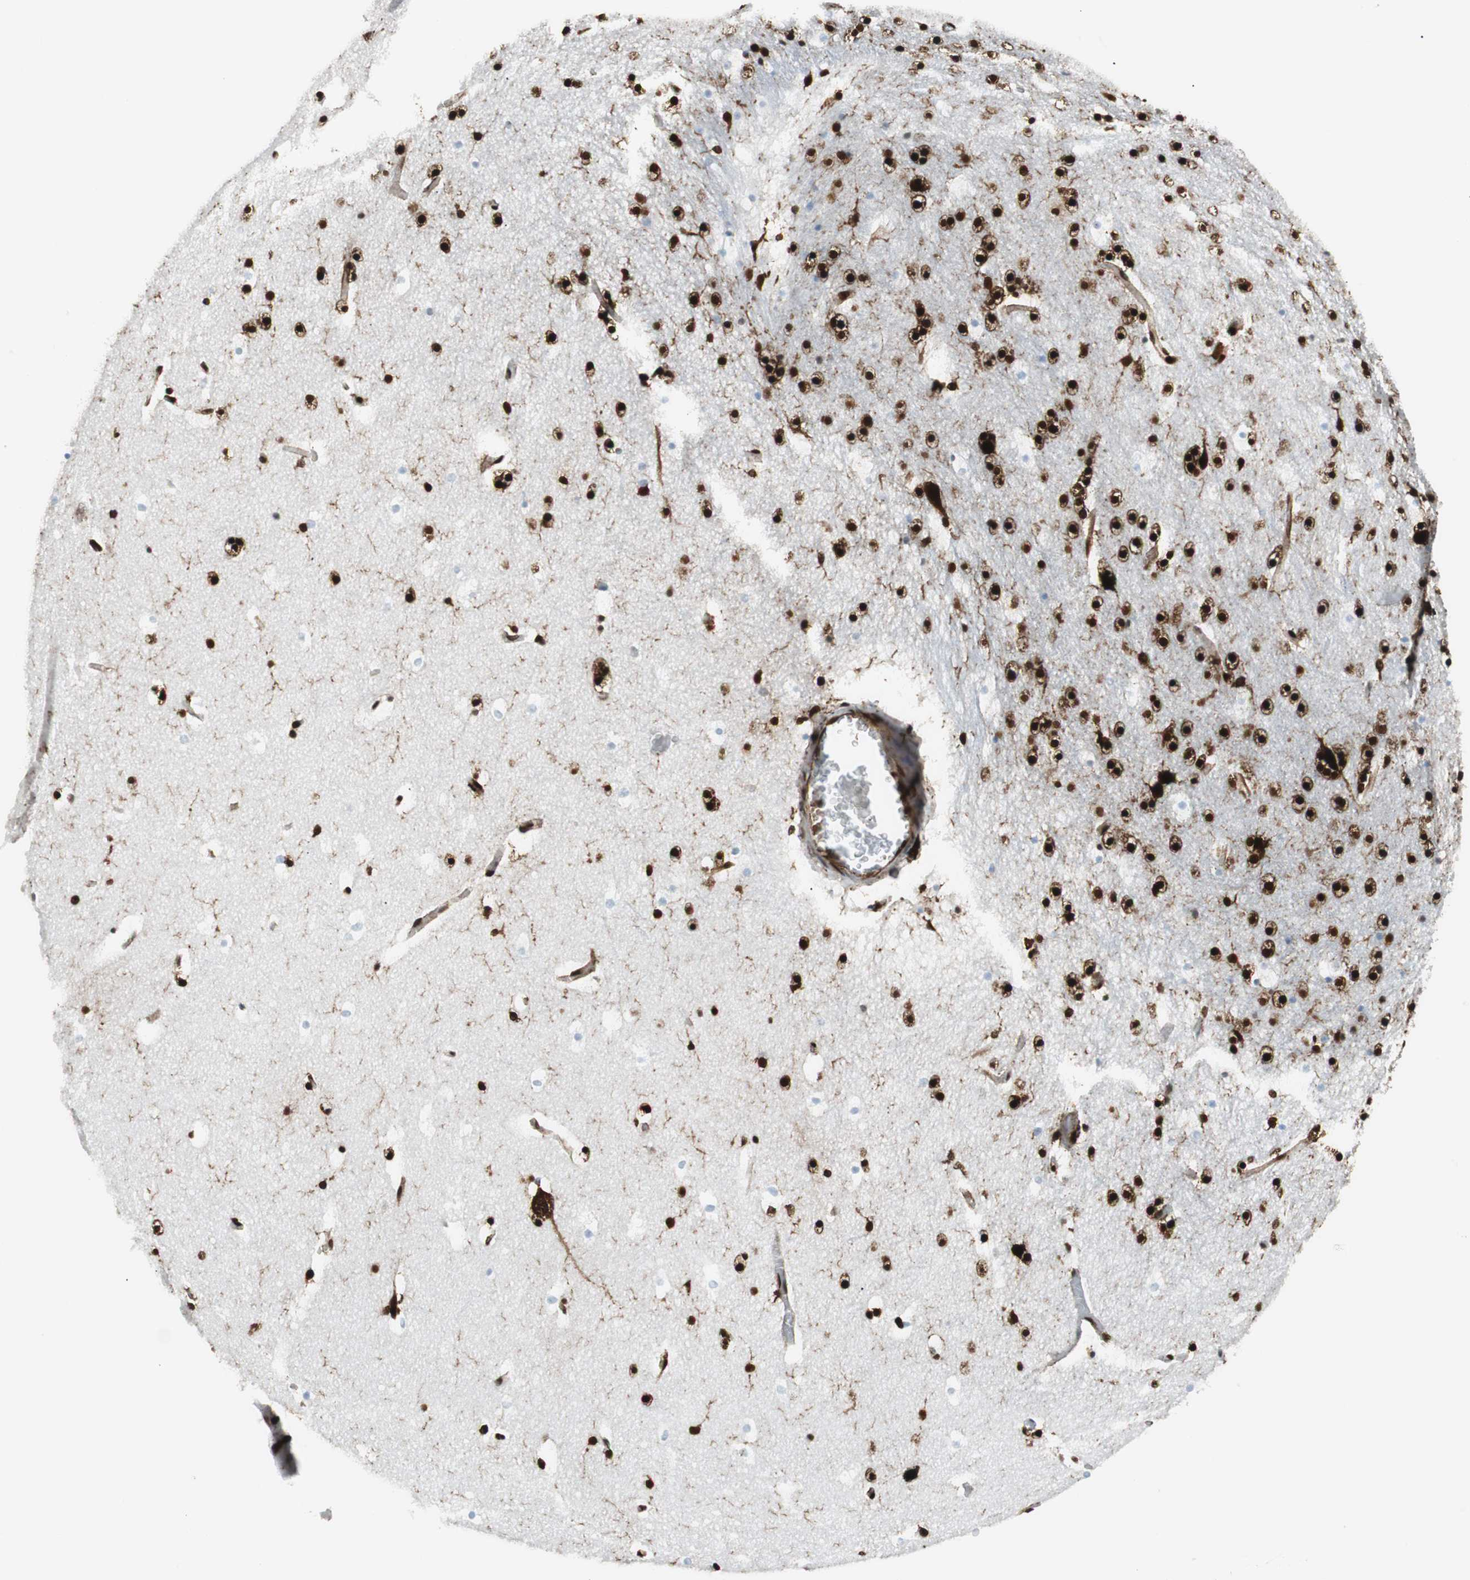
{"staining": {"intensity": "strong", "quantity": ">75%", "location": "nuclear"}, "tissue": "hippocampus", "cell_type": "Glial cells", "image_type": "normal", "snomed": [{"axis": "morphology", "description": "Normal tissue, NOS"}, {"axis": "topography", "description": "Hippocampus"}], "caption": "Hippocampus stained with a brown dye reveals strong nuclear positive staining in approximately >75% of glial cells.", "gene": "EWSR1", "patient": {"sex": "male", "age": 45}}